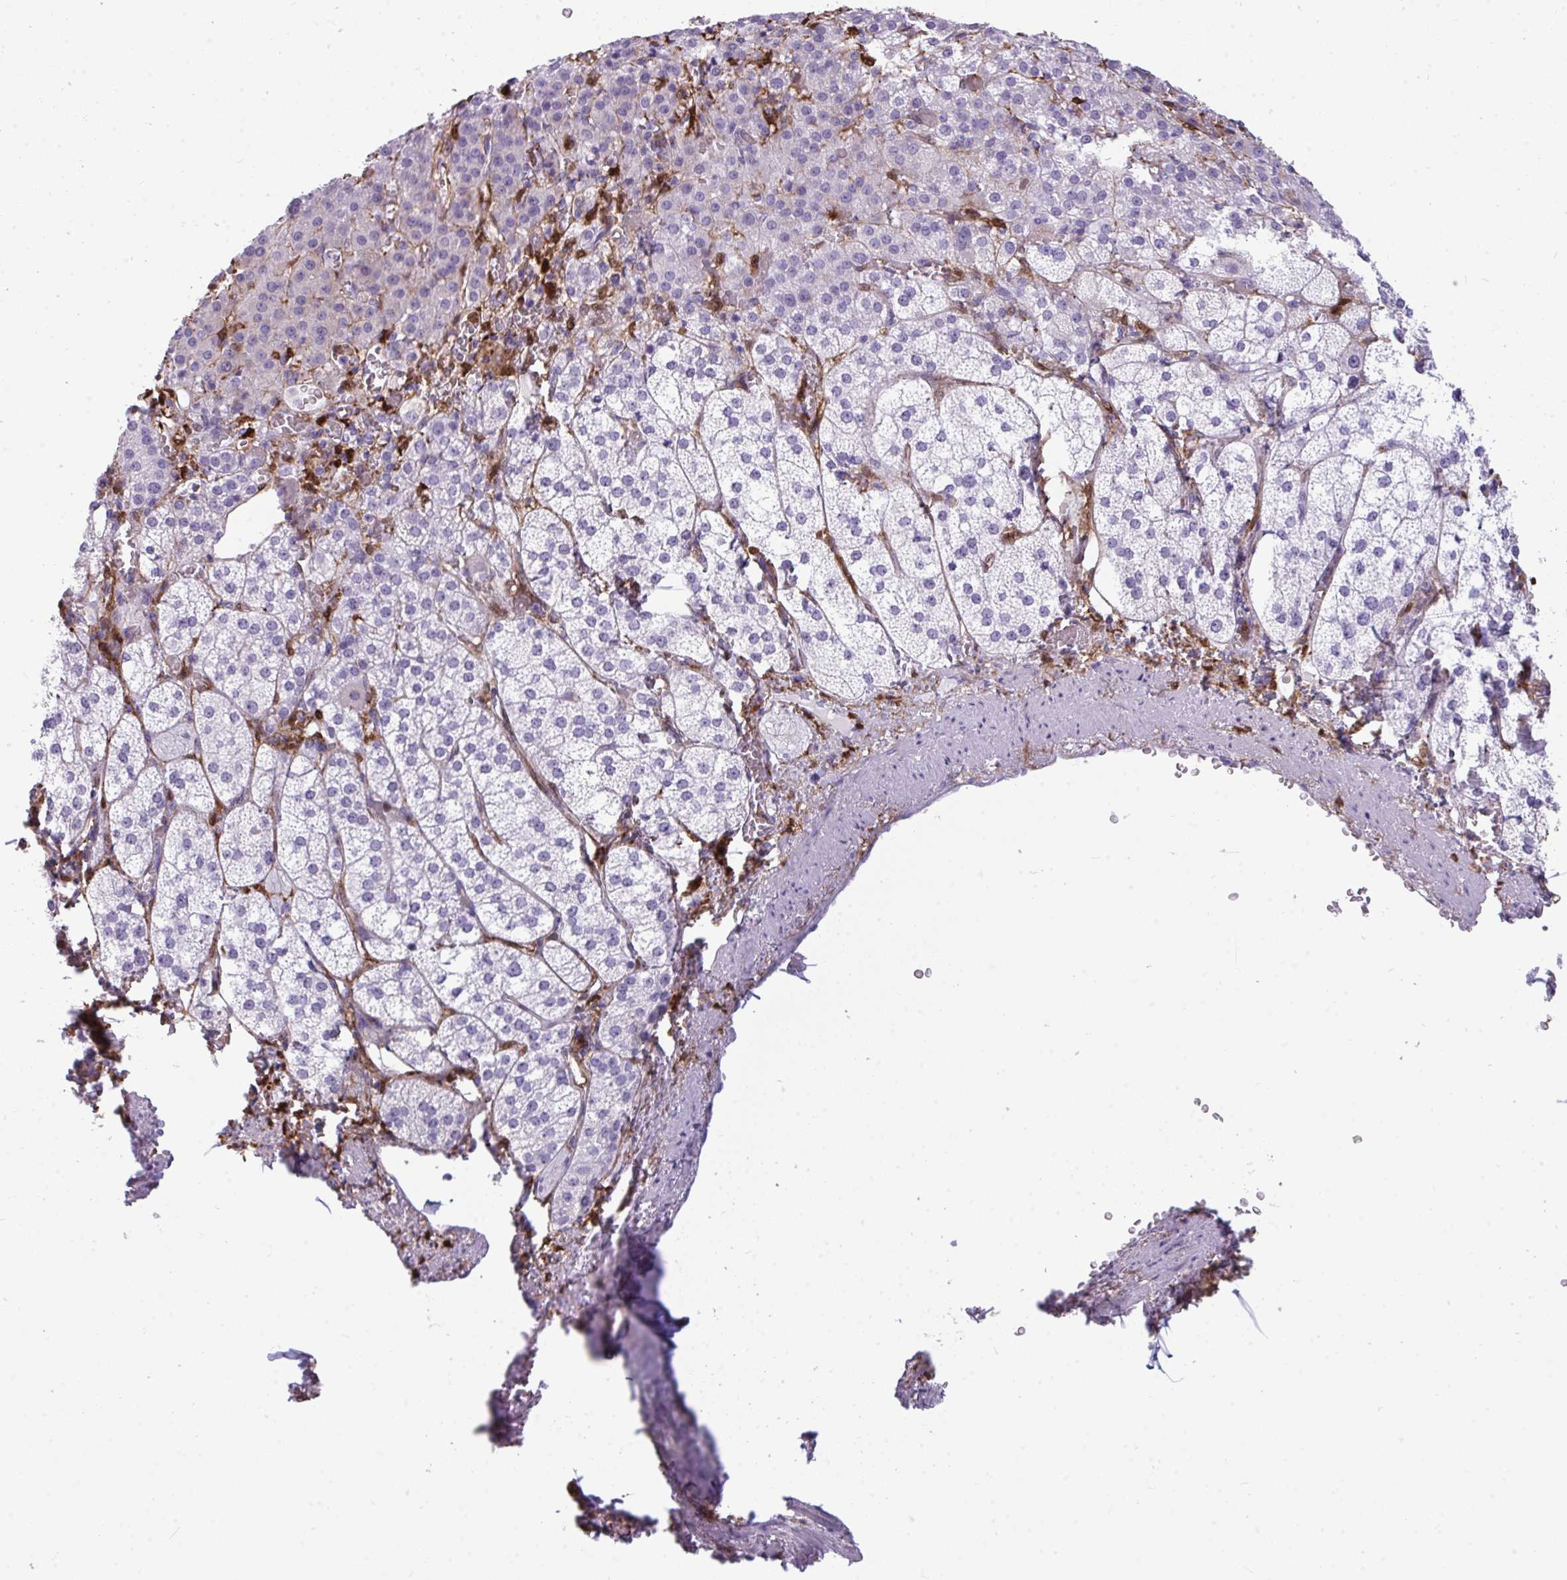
{"staining": {"intensity": "negative", "quantity": "none", "location": "none"}, "tissue": "adrenal gland", "cell_type": "Glandular cells", "image_type": "normal", "snomed": [{"axis": "morphology", "description": "Normal tissue, NOS"}, {"axis": "topography", "description": "Adrenal gland"}], "caption": "This image is of normal adrenal gland stained with immunohistochemistry (IHC) to label a protein in brown with the nuclei are counter-stained blue. There is no expression in glandular cells. (Stains: DAB immunohistochemistry with hematoxylin counter stain, Microscopy: brightfield microscopy at high magnification).", "gene": "ARHGAP42", "patient": {"sex": "female", "age": 60}}